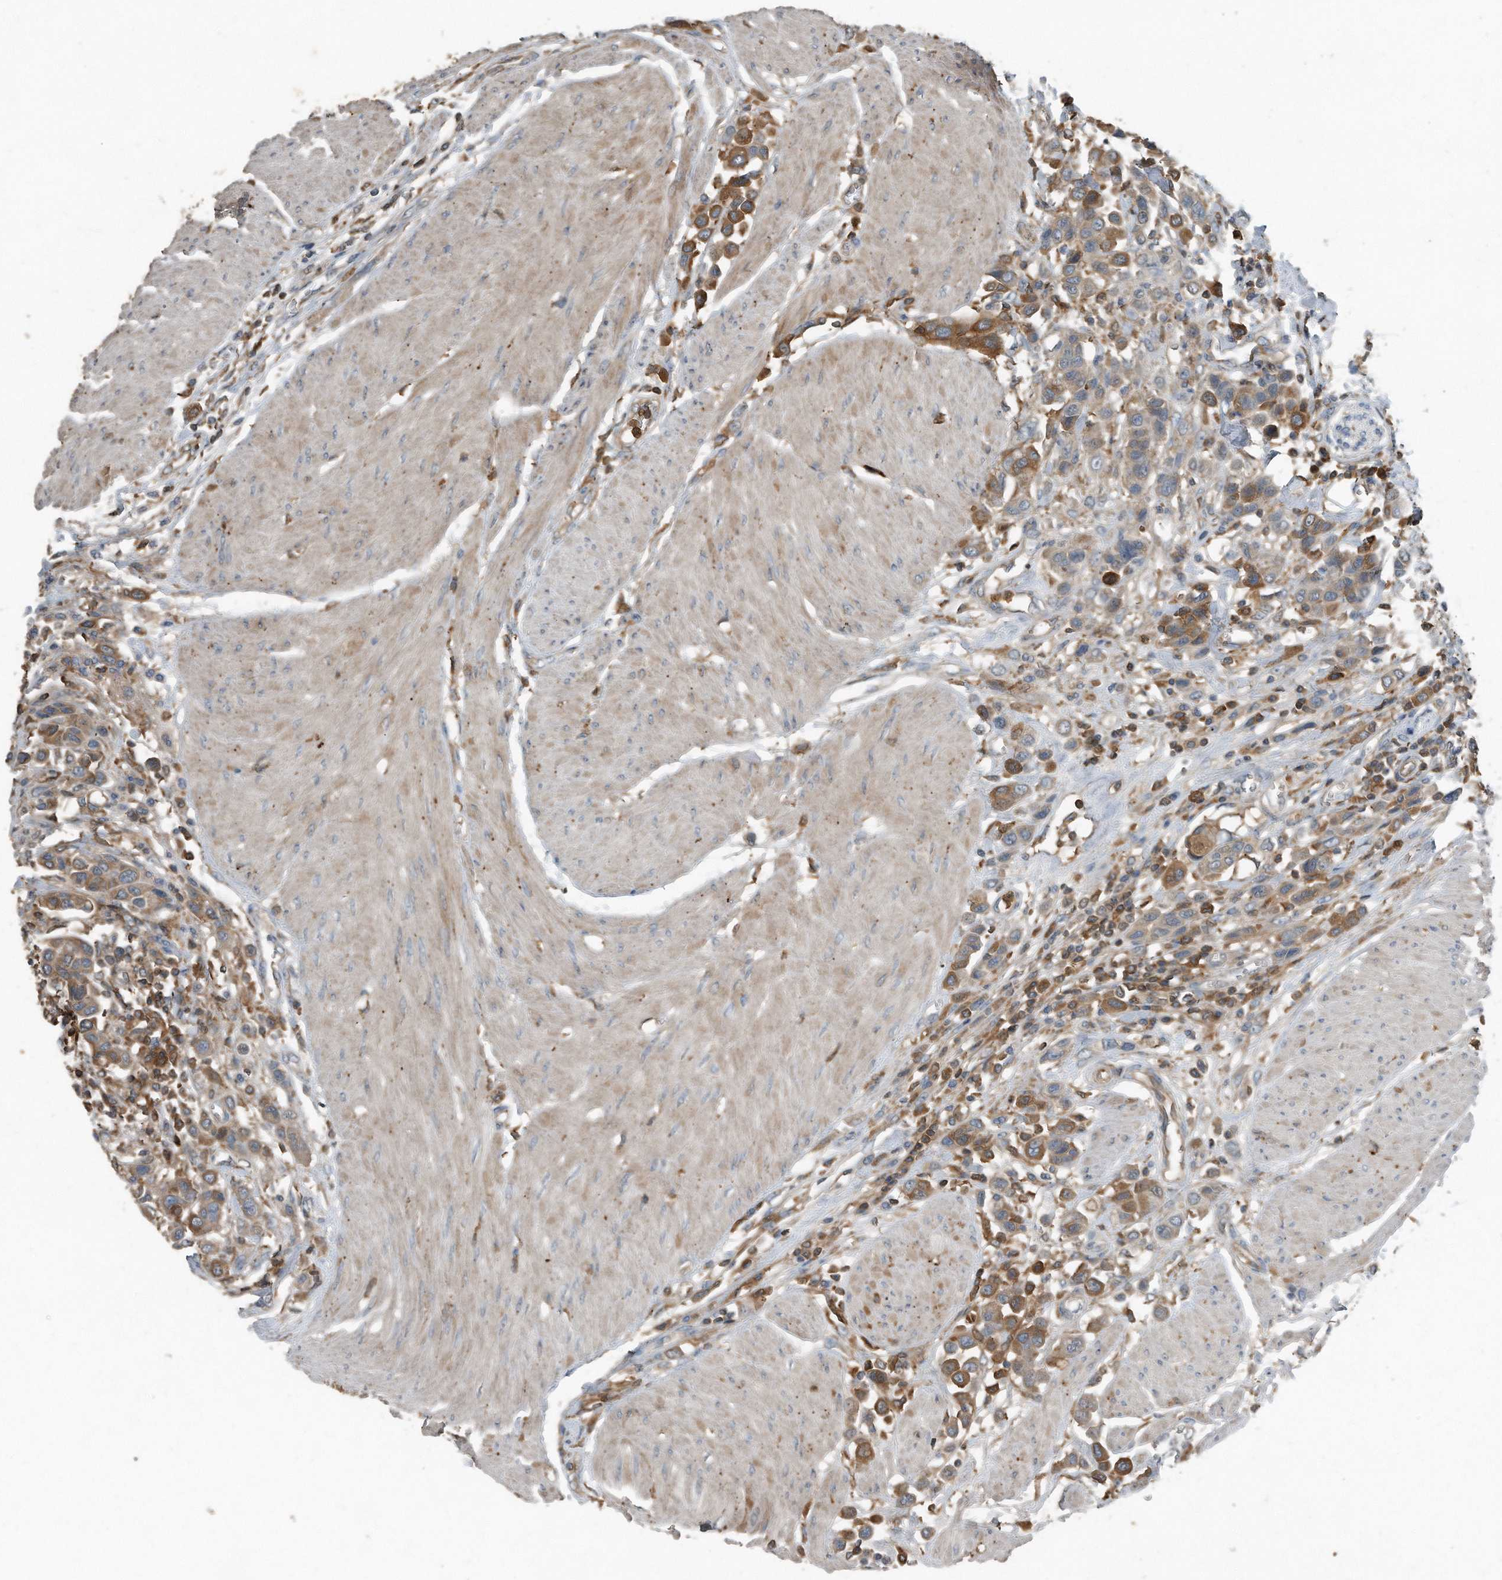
{"staining": {"intensity": "moderate", "quantity": ">75%", "location": "cytoplasmic/membranous"}, "tissue": "urothelial cancer", "cell_type": "Tumor cells", "image_type": "cancer", "snomed": [{"axis": "morphology", "description": "Urothelial carcinoma, High grade"}, {"axis": "topography", "description": "Urinary bladder"}], "caption": "Immunohistochemistry (IHC) staining of urothelial cancer, which displays medium levels of moderate cytoplasmic/membranous expression in approximately >75% of tumor cells indicating moderate cytoplasmic/membranous protein positivity. The staining was performed using DAB (brown) for protein detection and nuclei were counterstained in hematoxylin (blue).", "gene": "C9", "patient": {"sex": "male", "age": 50}}